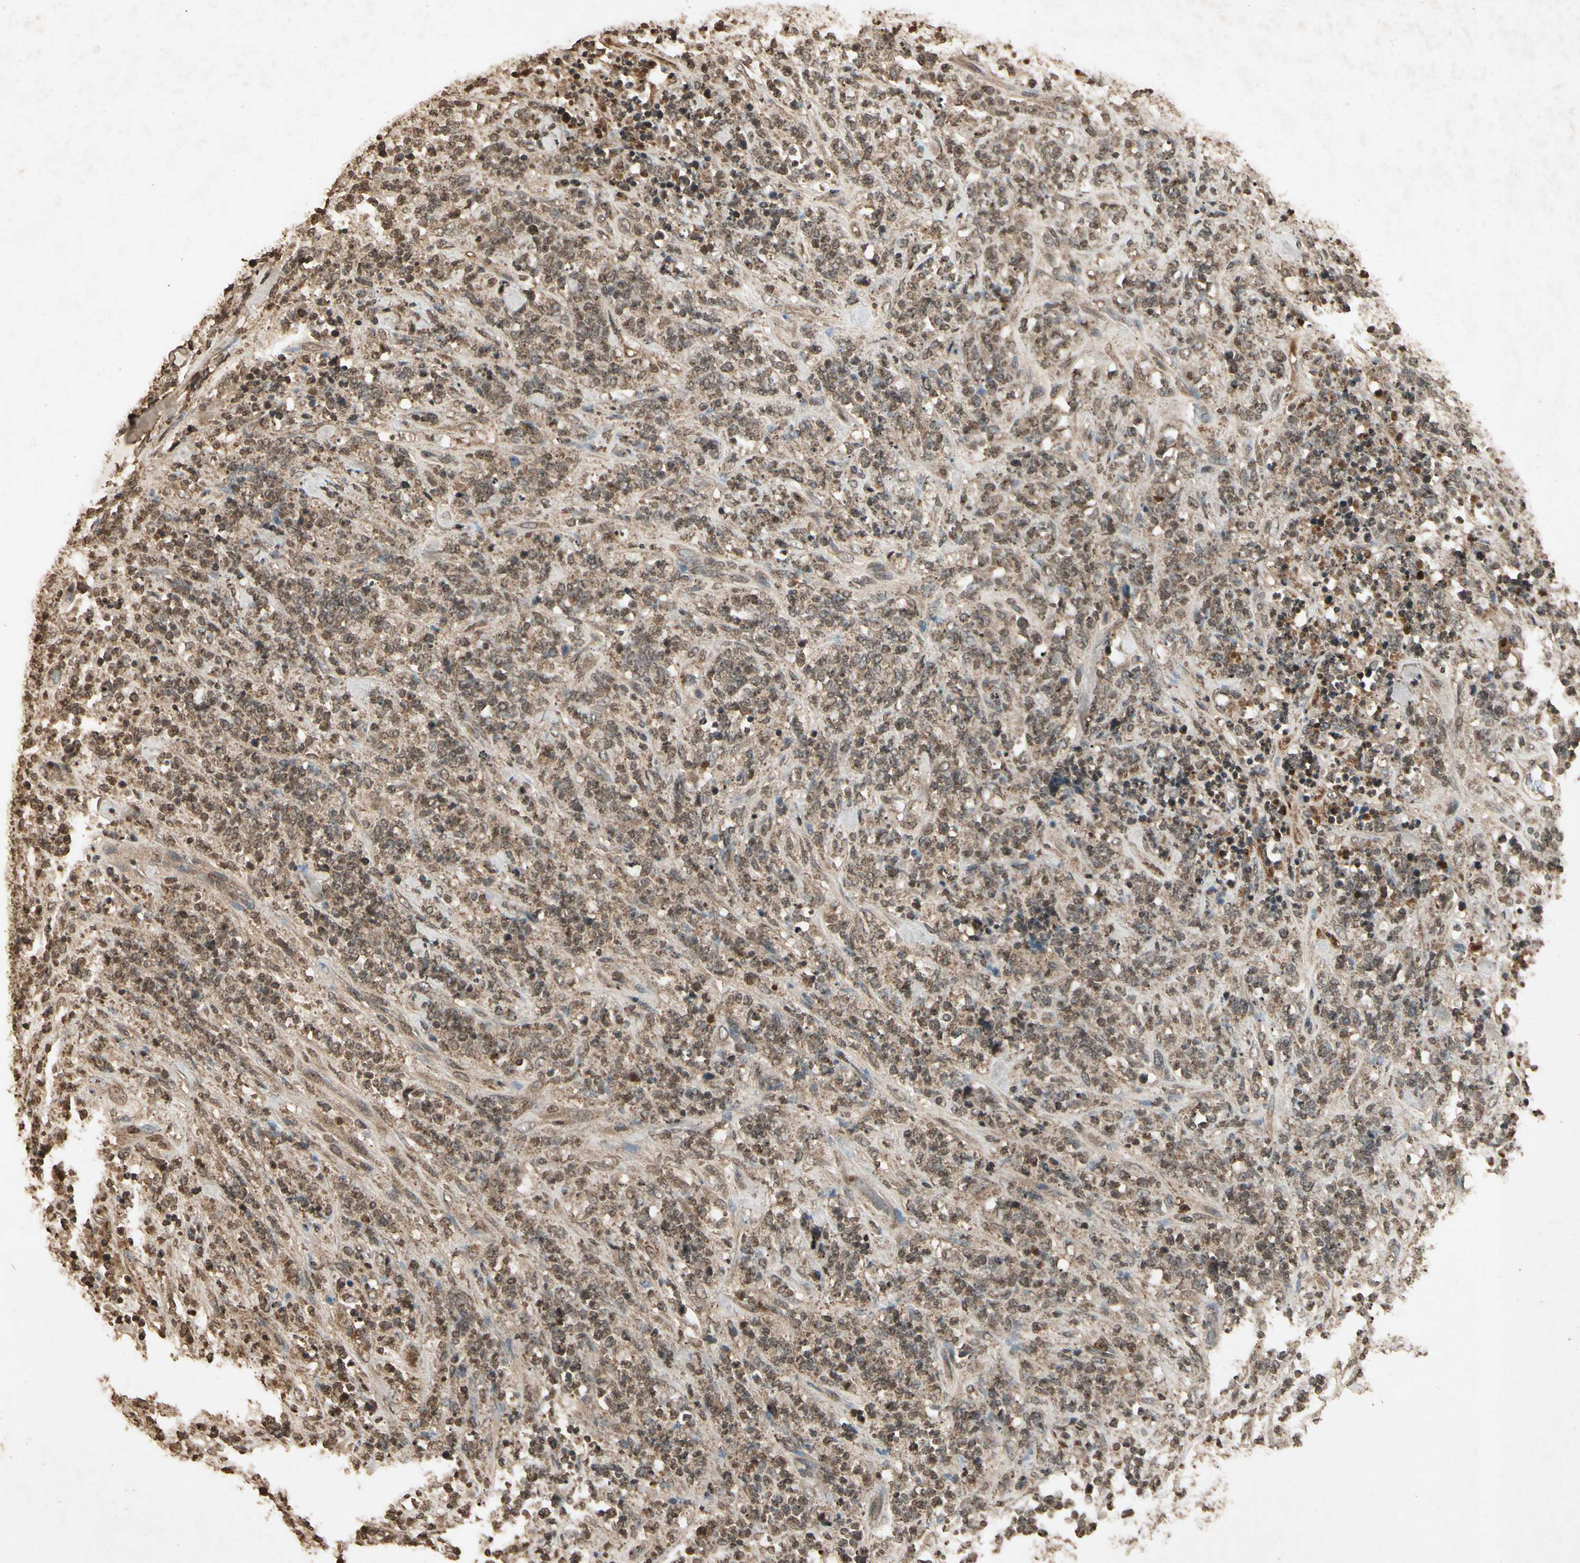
{"staining": {"intensity": "moderate", "quantity": "25%-75%", "location": "cytoplasmic/membranous"}, "tissue": "lymphoma", "cell_type": "Tumor cells", "image_type": "cancer", "snomed": [{"axis": "morphology", "description": "Malignant lymphoma, non-Hodgkin's type, High grade"}, {"axis": "topography", "description": "Soft tissue"}], "caption": "Immunohistochemistry (IHC) staining of high-grade malignant lymphoma, non-Hodgkin's type, which reveals medium levels of moderate cytoplasmic/membranous staining in approximately 25%-75% of tumor cells indicating moderate cytoplasmic/membranous protein positivity. The staining was performed using DAB (brown) for protein detection and nuclei were counterstained in hematoxylin (blue).", "gene": "GC", "patient": {"sex": "male", "age": 18}}